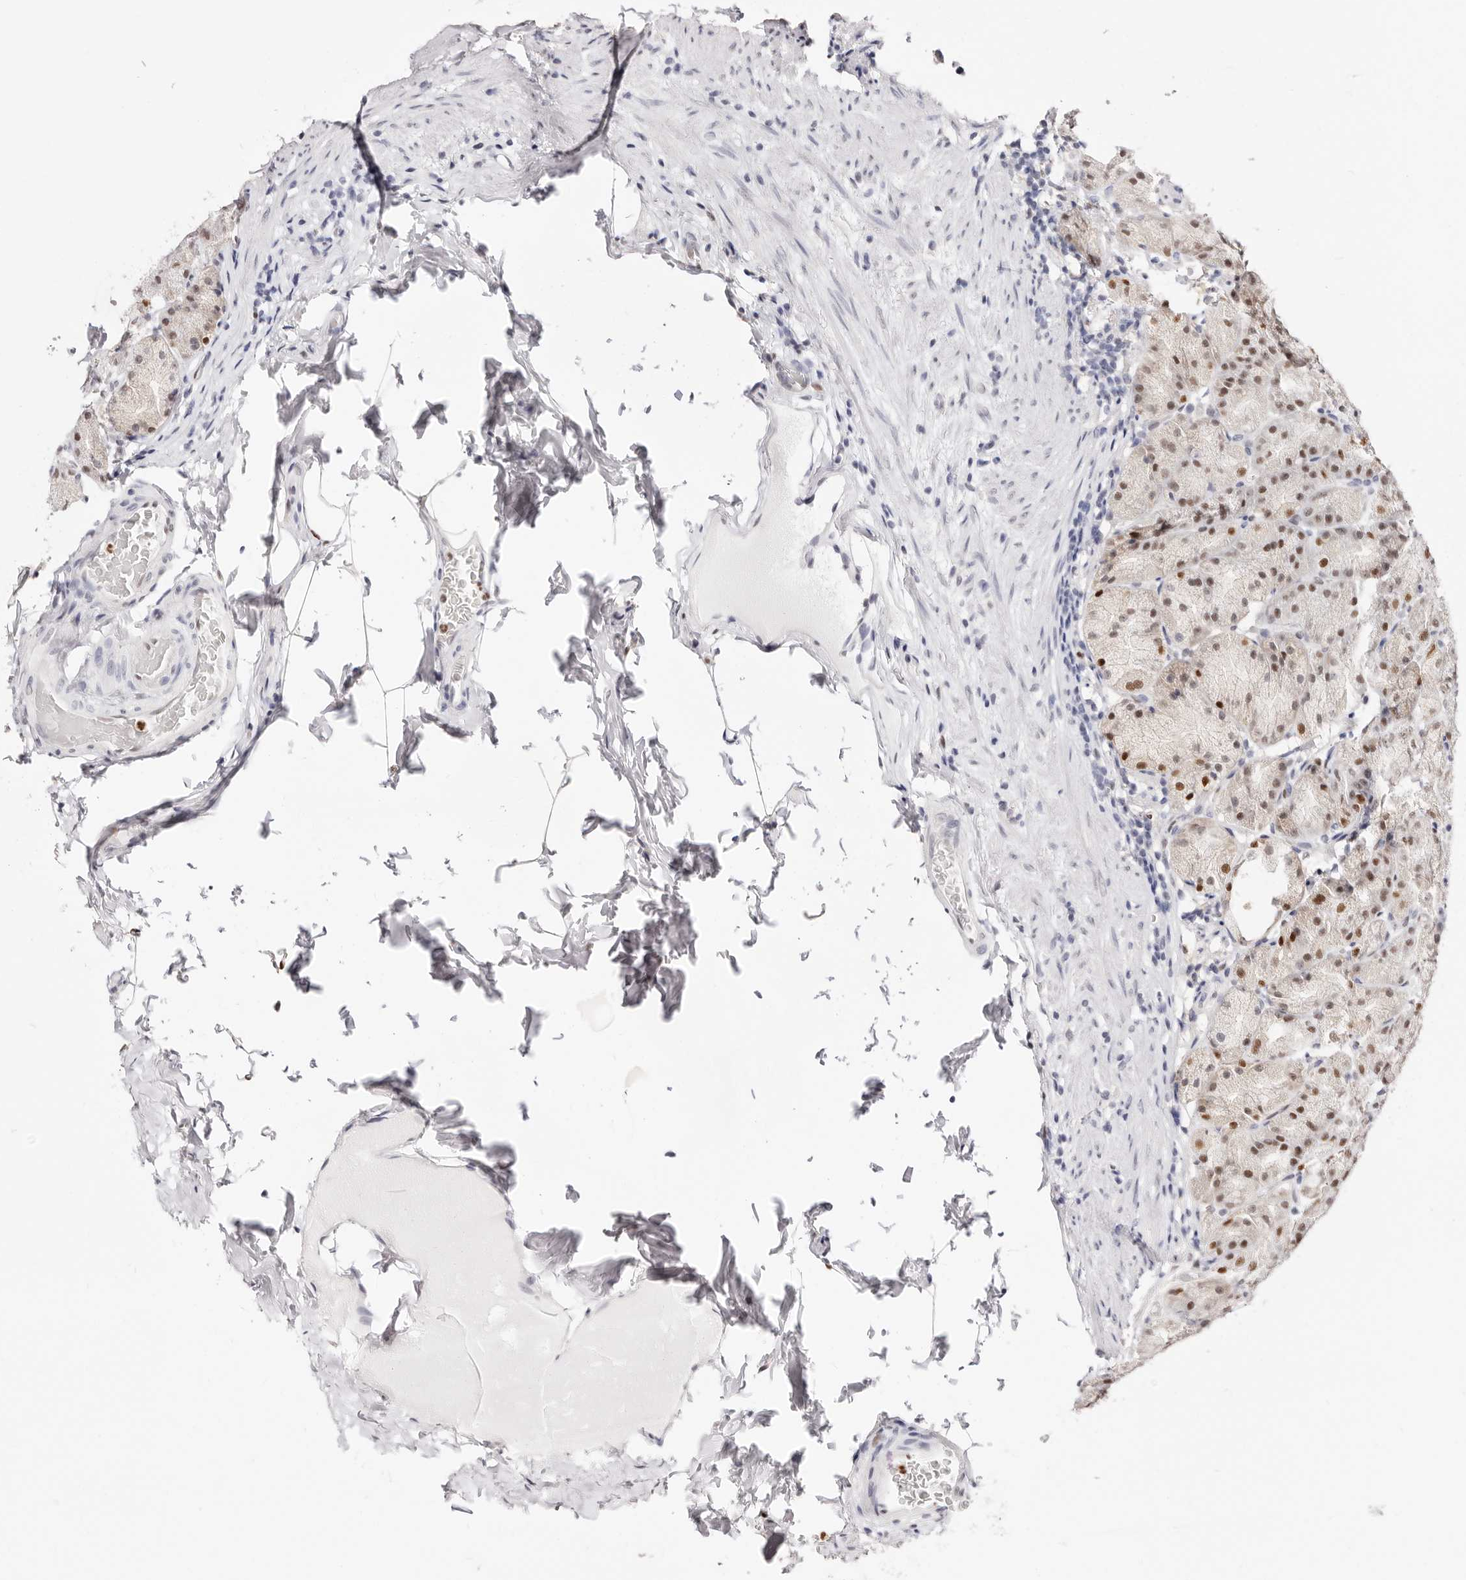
{"staining": {"intensity": "moderate", "quantity": ">75%", "location": "nuclear"}, "tissue": "stomach", "cell_type": "Glandular cells", "image_type": "normal", "snomed": [{"axis": "morphology", "description": "Normal tissue, NOS"}, {"axis": "topography", "description": "Stomach, upper"}], "caption": "Approximately >75% of glandular cells in benign stomach display moderate nuclear protein expression as visualized by brown immunohistochemical staining.", "gene": "TKT", "patient": {"sex": "male", "age": 68}}